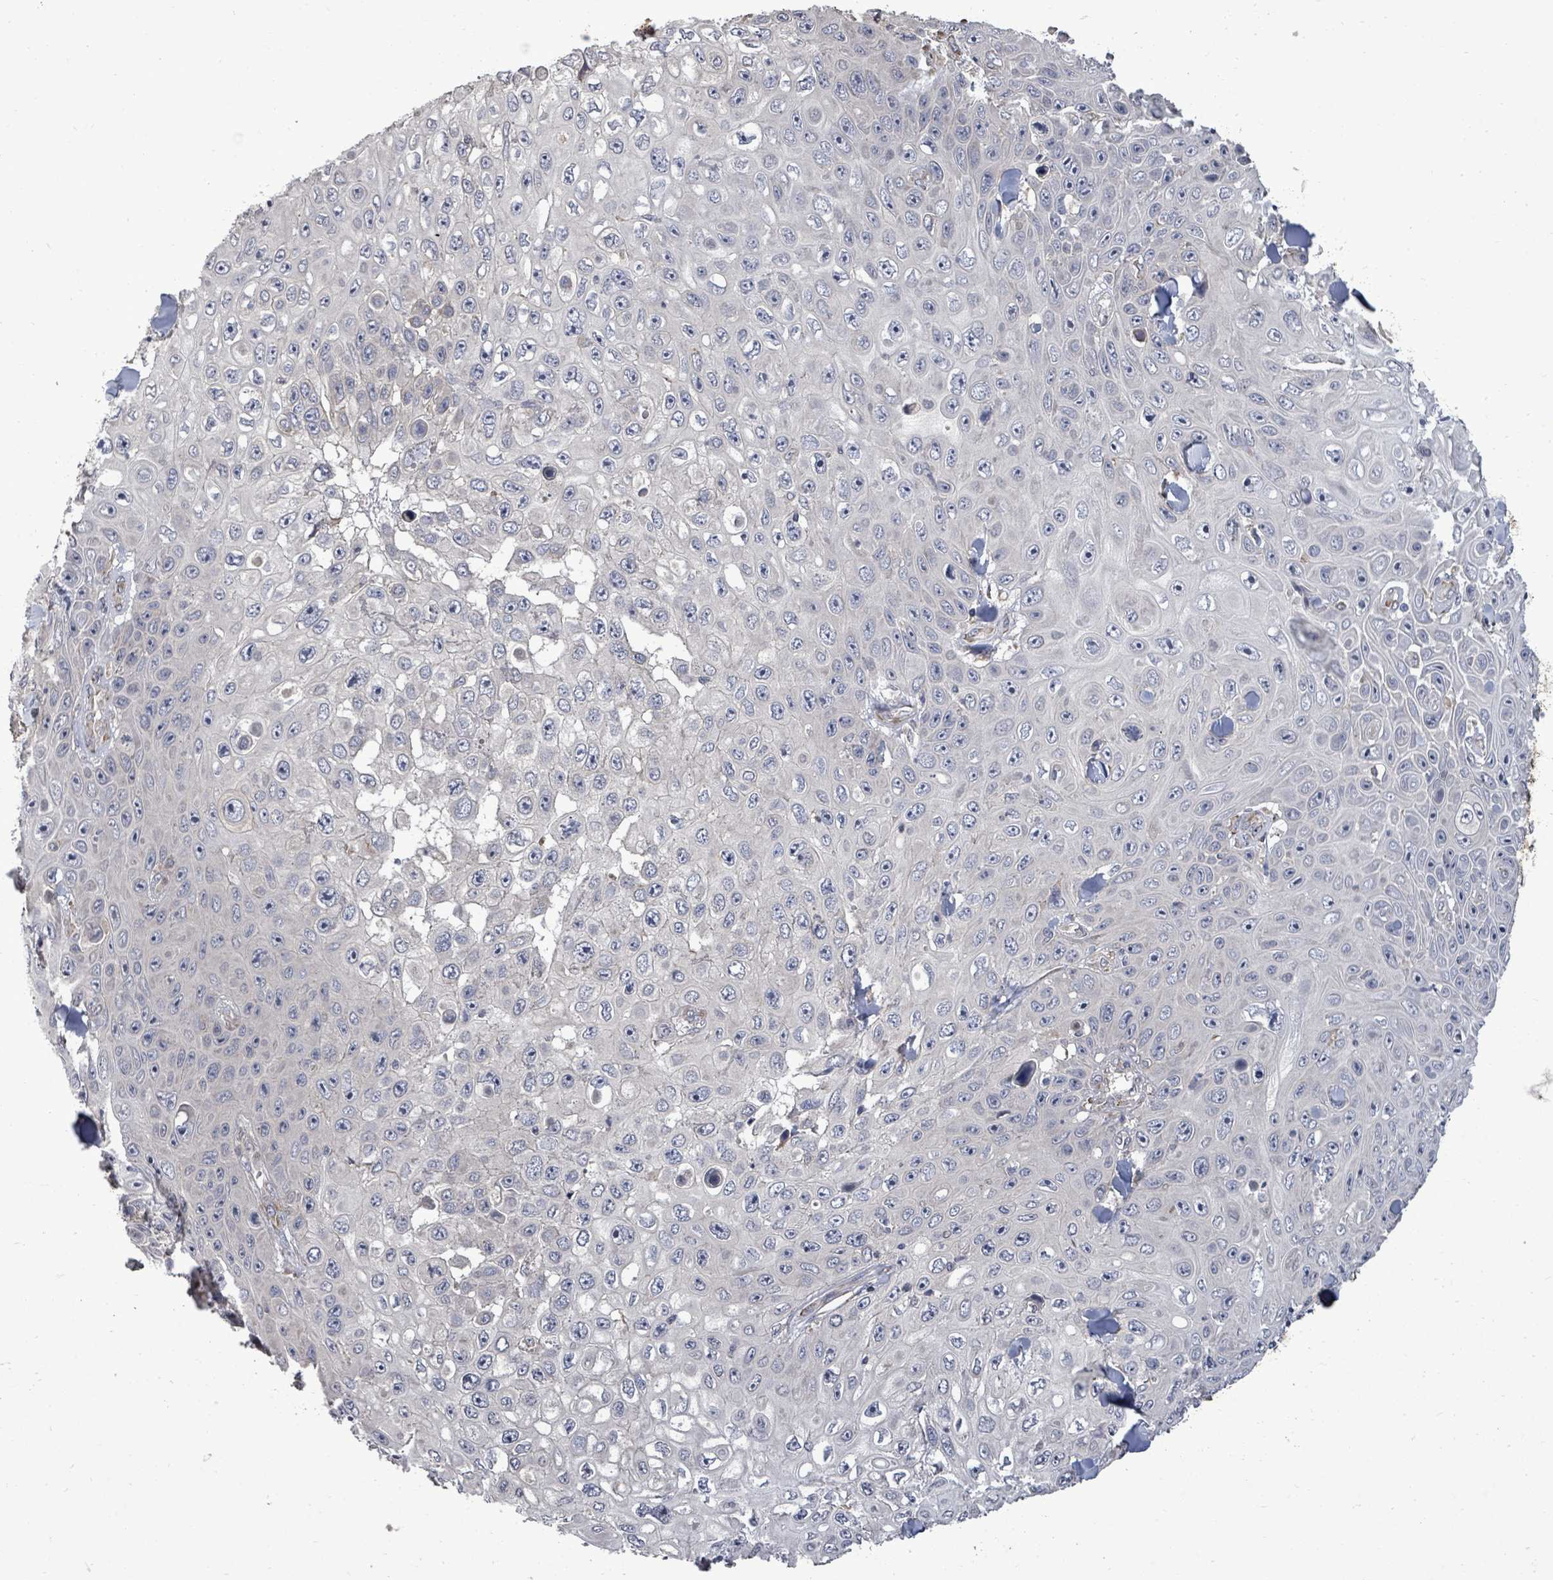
{"staining": {"intensity": "negative", "quantity": "none", "location": "none"}, "tissue": "skin cancer", "cell_type": "Tumor cells", "image_type": "cancer", "snomed": [{"axis": "morphology", "description": "Squamous cell carcinoma, NOS"}, {"axis": "topography", "description": "Skin"}], "caption": "Human squamous cell carcinoma (skin) stained for a protein using IHC displays no positivity in tumor cells.", "gene": "POMGNT2", "patient": {"sex": "male", "age": 82}}